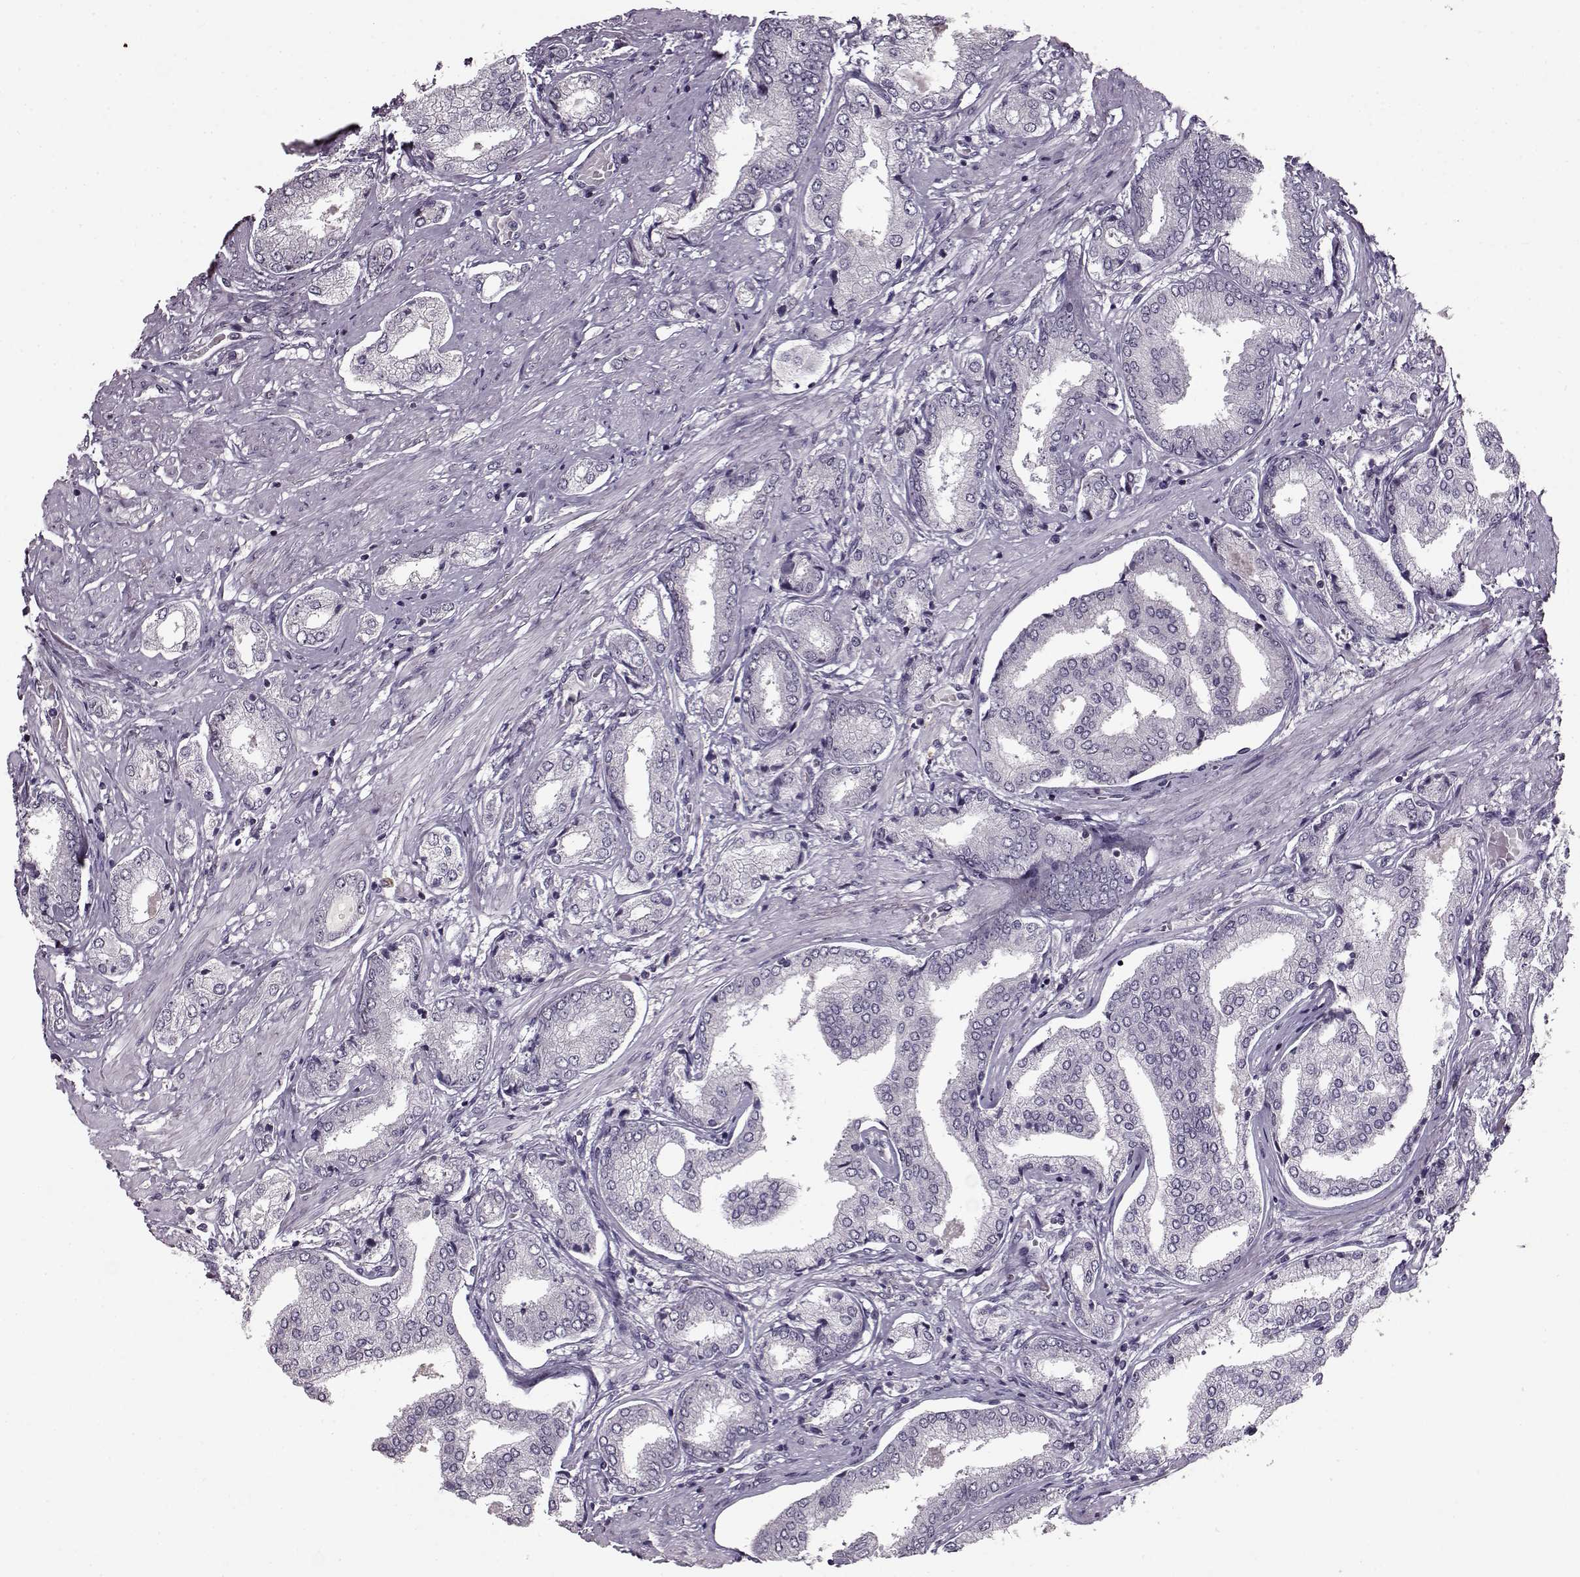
{"staining": {"intensity": "negative", "quantity": "none", "location": "none"}, "tissue": "prostate cancer", "cell_type": "Tumor cells", "image_type": "cancer", "snomed": [{"axis": "morphology", "description": "Adenocarcinoma, NOS"}, {"axis": "topography", "description": "Prostate"}], "caption": "An immunohistochemistry image of prostate cancer (adenocarcinoma) is shown. There is no staining in tumor cells of prostate cancer (adenocarcinoma).", "gene": "RP1L1", "patient": {"sex": "male", "age": 63}}